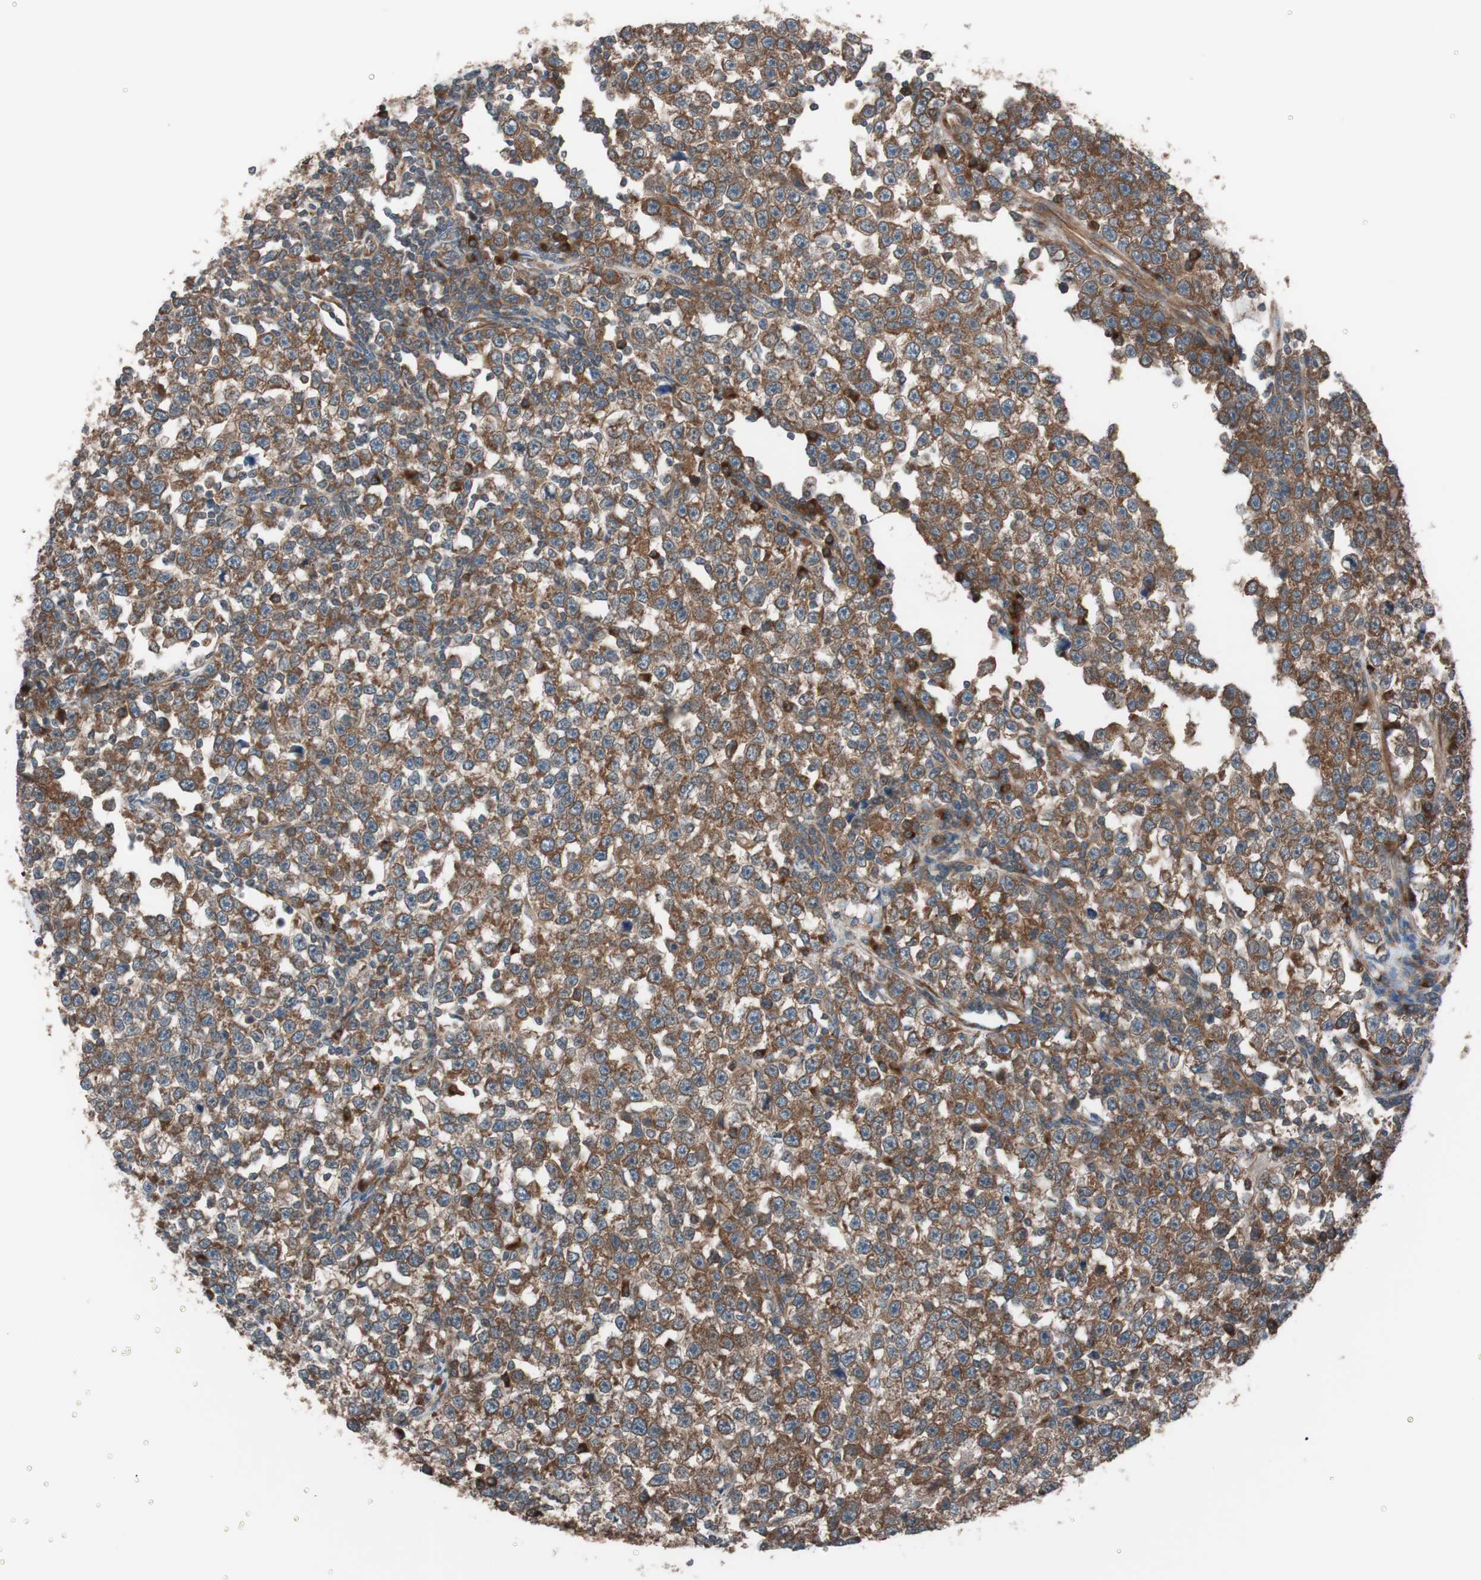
{"staining": {"intensity": "strong", "quantity": ">75%", "location": "cytoplasmic/membranous"}, "tissue": "testis cancer", "cell_type": "Tumor cells", "image_type": "cancer", "snomed": [{"axis": "morphology", "description": "Seminoma, NOS"}, {"axis": "topography", "description": "Testis"}], "caption": "An image showing strong cytoplasmic/membranous expression in approximately >75% of tumor cells in testis cancer, as visualized by brown immunohistochemical staining.", "gene": "SEC31A", "patient": {"sex": "male", "age": 43}}